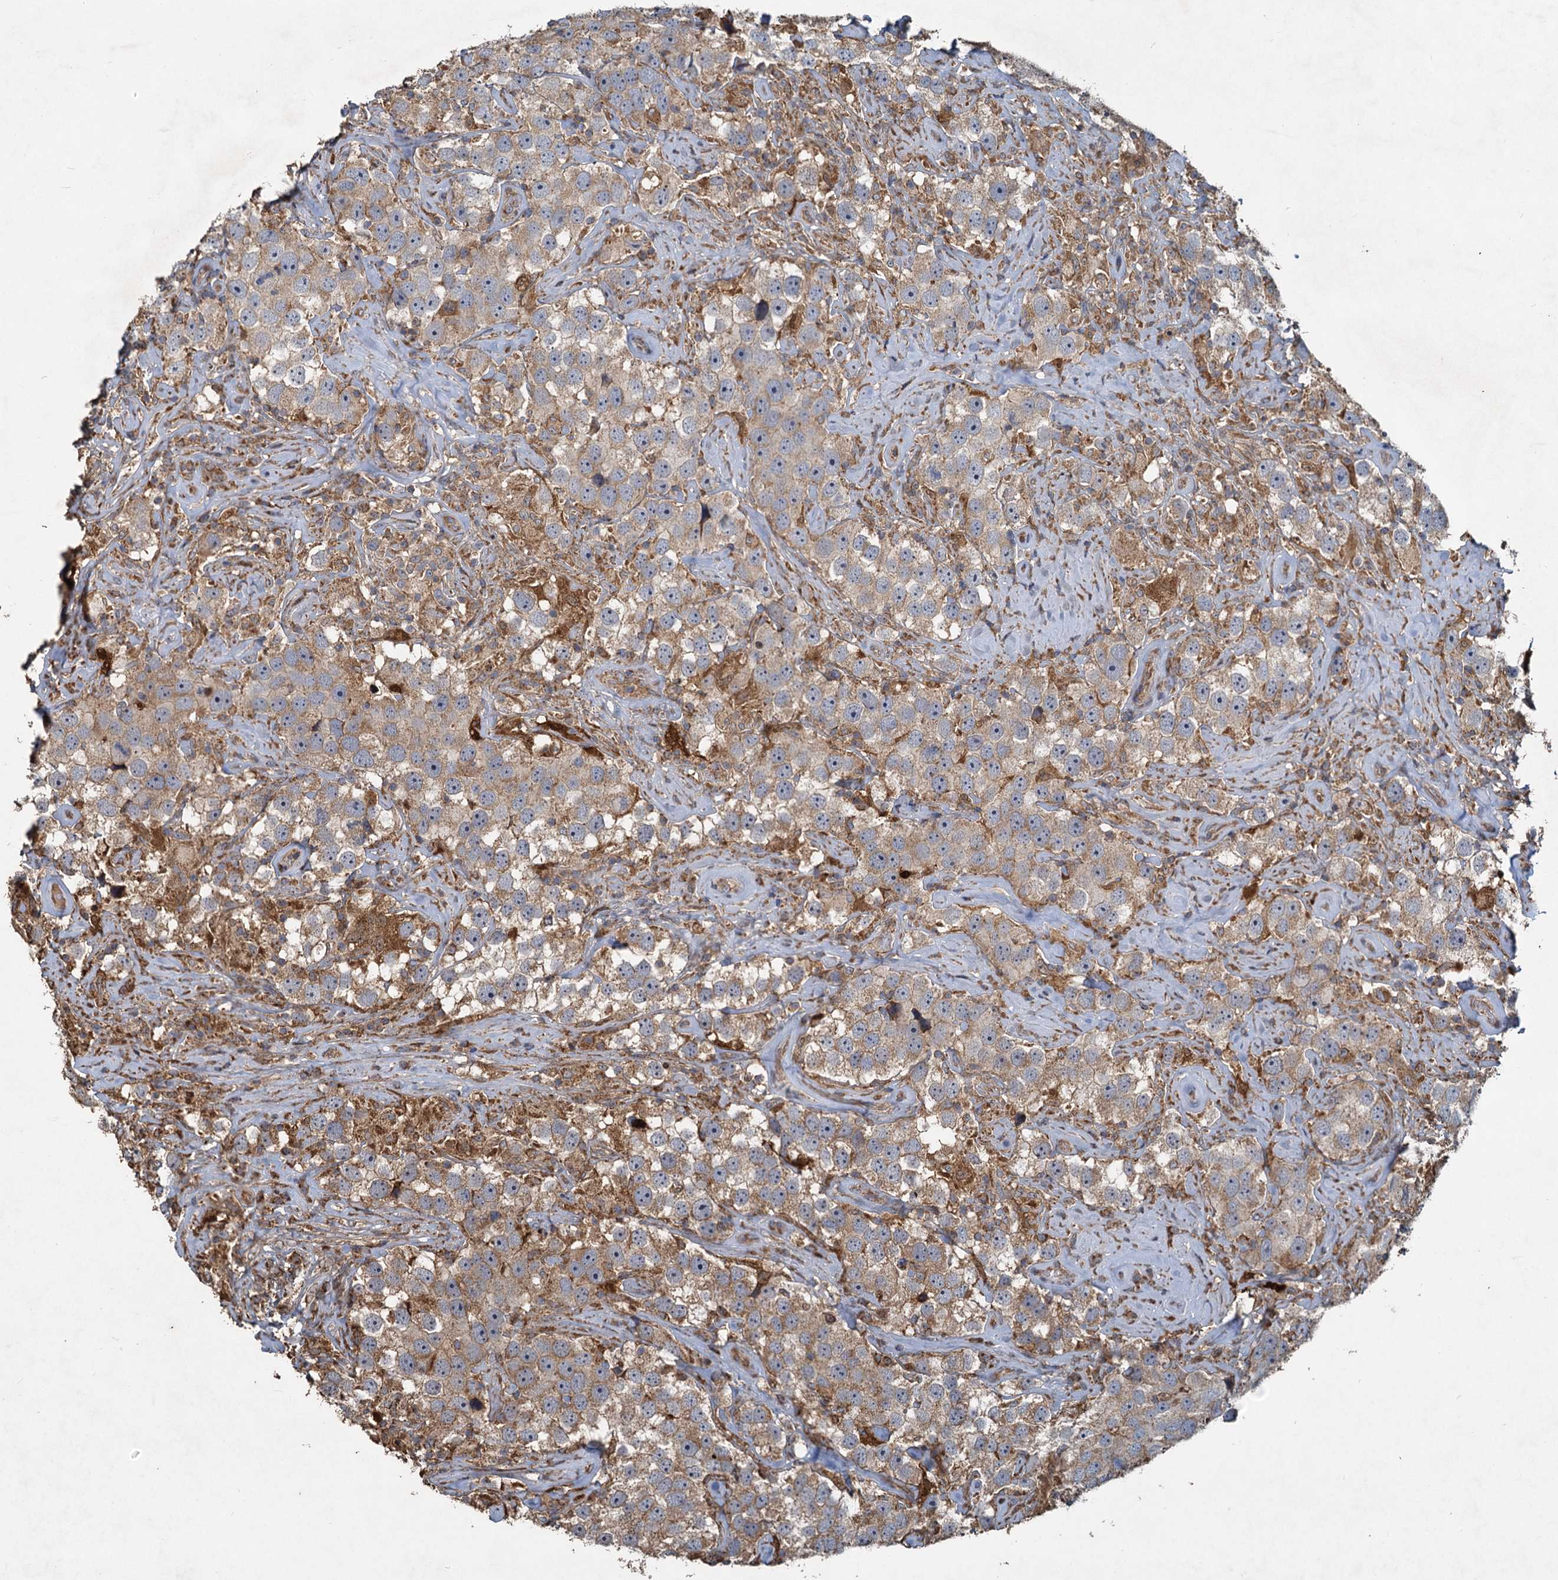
{"staining": {"intensity": "moderate", "quantity": ">75%", "location": "cytoplasmic/membranous"}, "tissue": "testis cancer", "cell_type": "Tumor cells", "image_type": "cancer", "snomed": [{"axis": "morphology", "description": "Seminoma, NOS"}, {"axis": "topography", "description": "Testis"}], "caption": "A medium amount of moderate cytoplasmic/membranous positivity is present in approximately >75% of tumor cells in testis cancer tissue. The staining is performed using DAB brown chromogen to label protein expression. The nuclei are counter-stained blue using hematoxylin.", "gene": "SDS", "patient": {"sex": "male", "age": 49}}